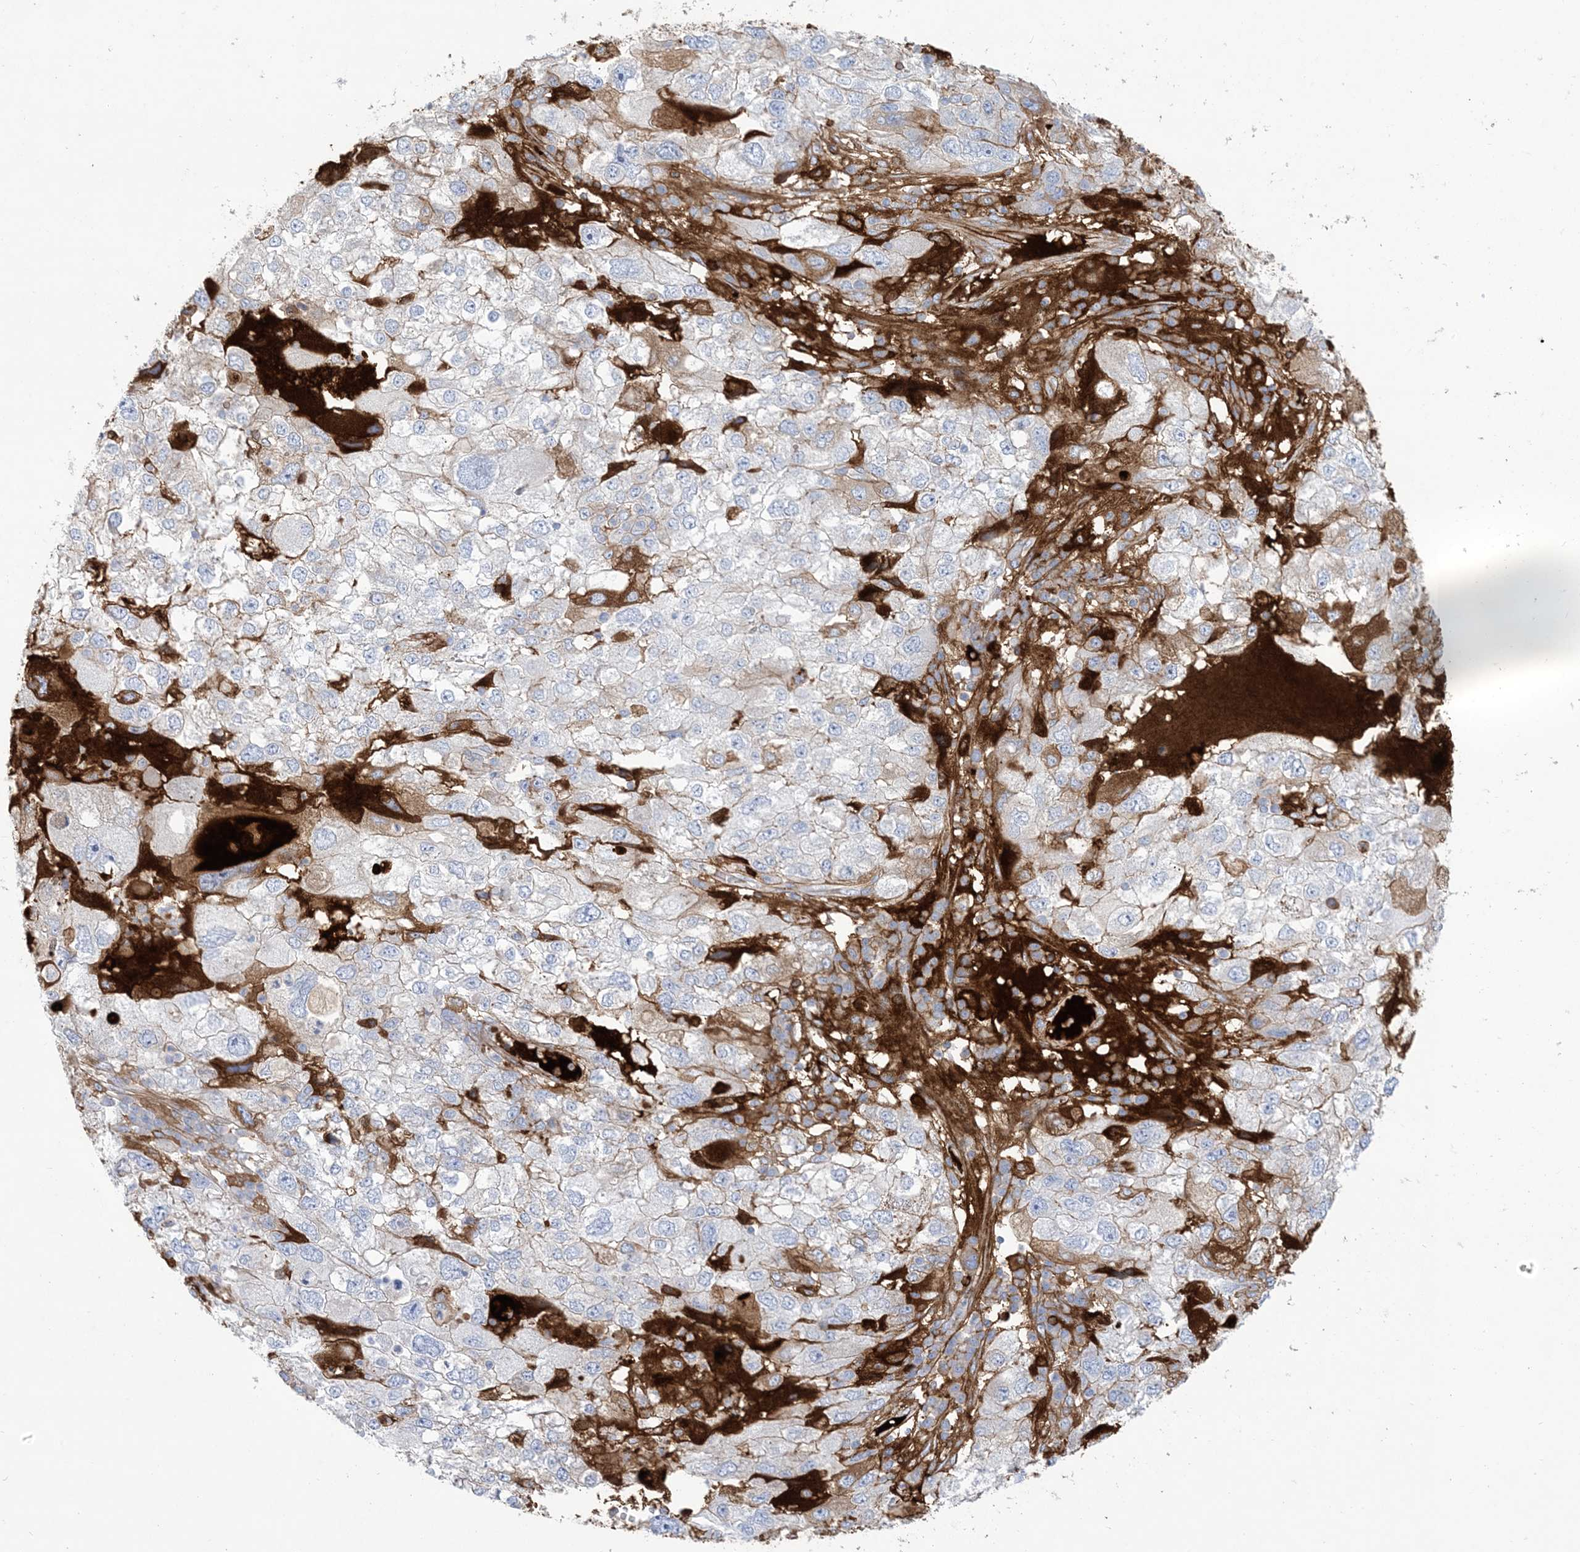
{"staining": {"intensity": "weak", "quantity": "<25%", "location": "cytoplasmic/membranous"}, "tissue": "endometrial cancer", "cell_type": "Tumor cells", "image_type": "cancer", "snomed": [{"axis": "morphology", "description": "Adenocarcinoma, NOS"}, {"axis": "topography", "description": "Endometrium"}], "caption": "A photomicrograph of endometrial cancer stained for a protein reveals no brown staining in tumor cells.", "gene": "ATP11C", "patient": {"sex": "female", "age": 49}}